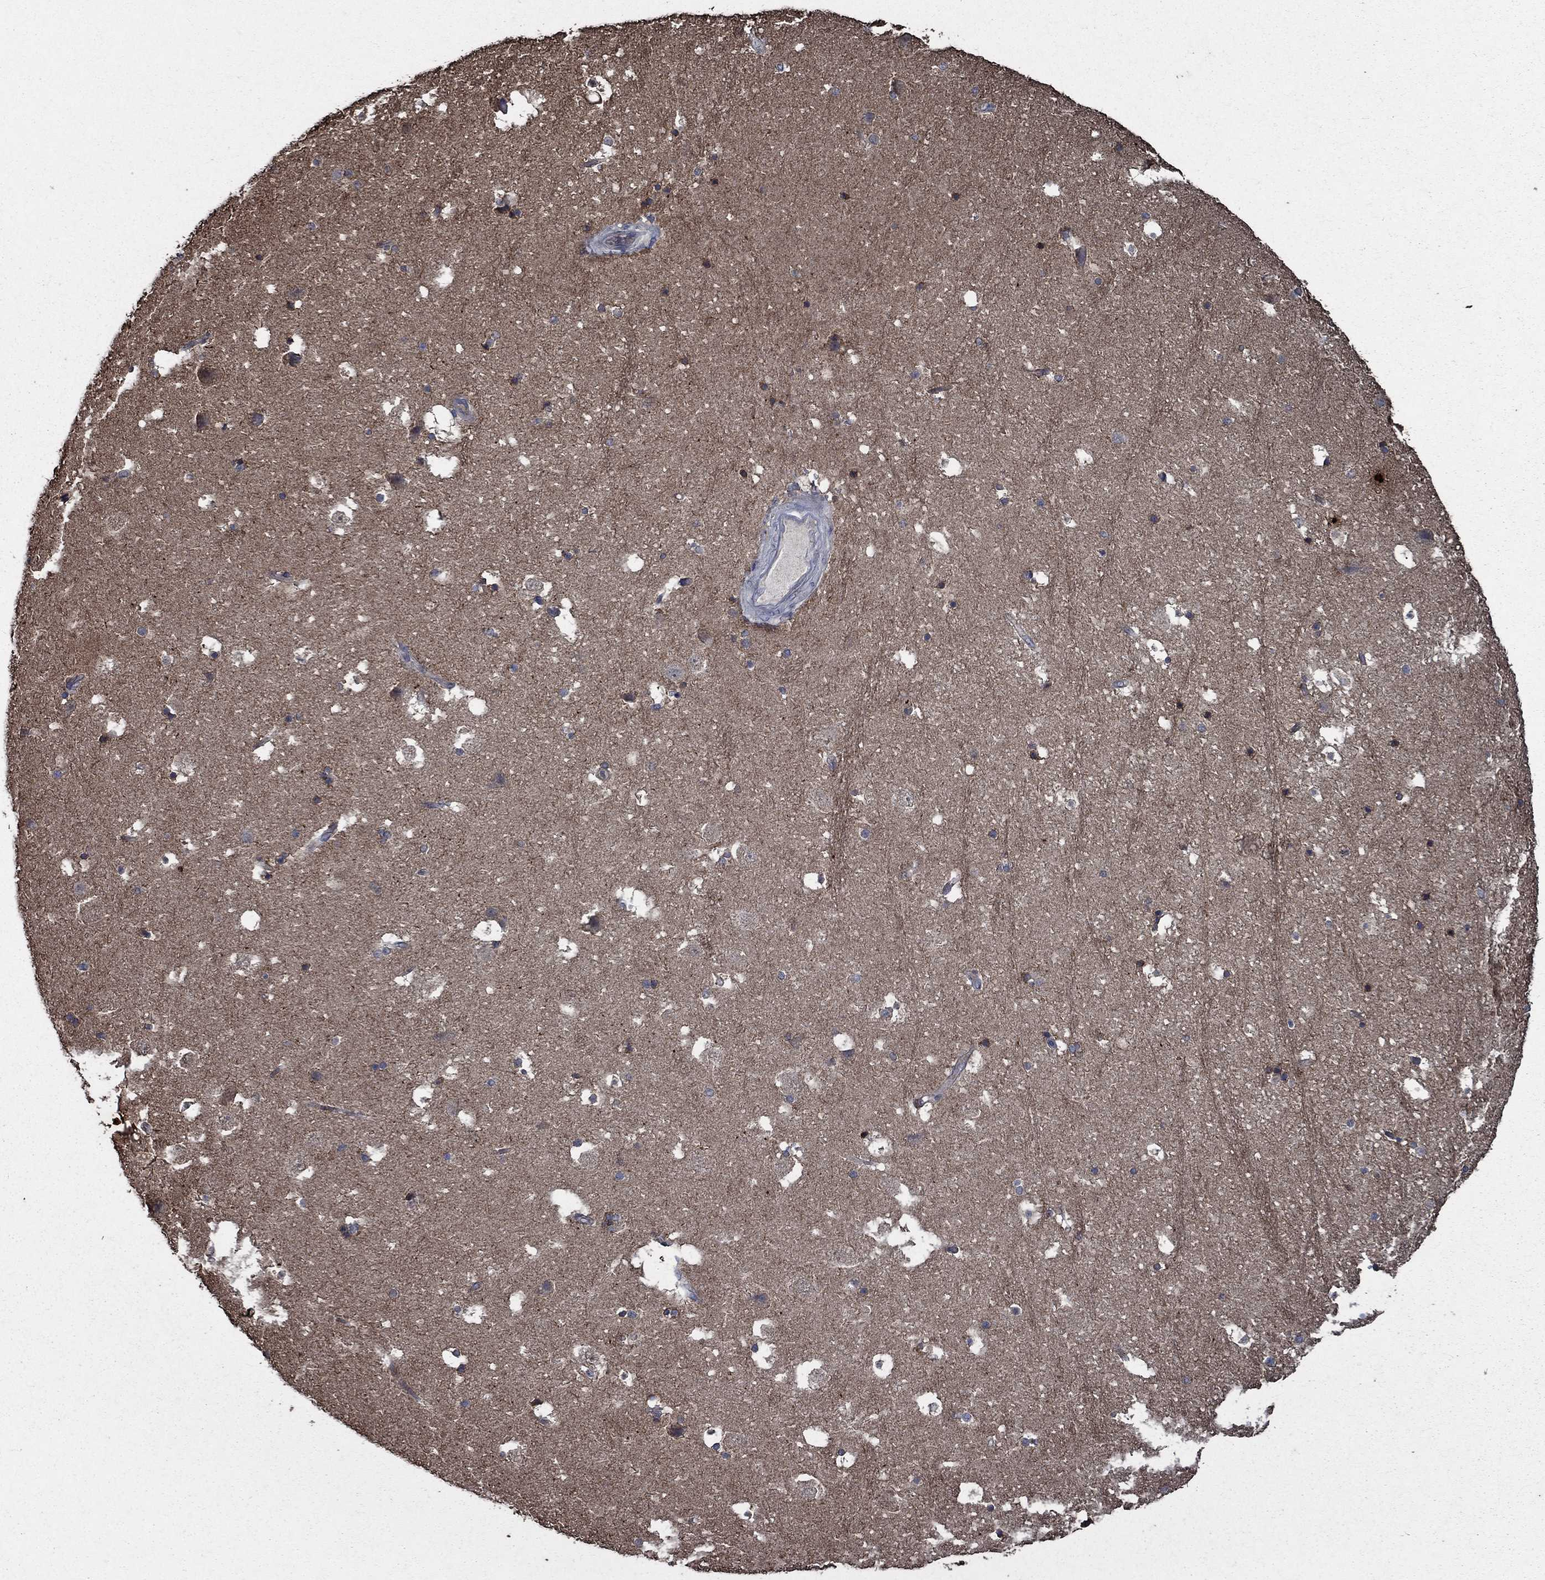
{"staining": {"intensity": "moderate", "quantity": "<25%", "location": "cytoplasmic/membranous"}, "tissue": "hippocampus", "cell_type": "Glial cells", "image_type": "normal", "snomed": [{"axis": "morphology", "description": "Normal tissue, NOS"}, {"axis": "topography", "description": "Hippocampus"}], "caption": "Human hippocampus stained for a protein (brown) demonstrates moderate cytoplasmic/membranous positive staining in about <25% of glial cells.", "gene": "SLC44A1", "patient": {"sex": "male", "age": 51}}